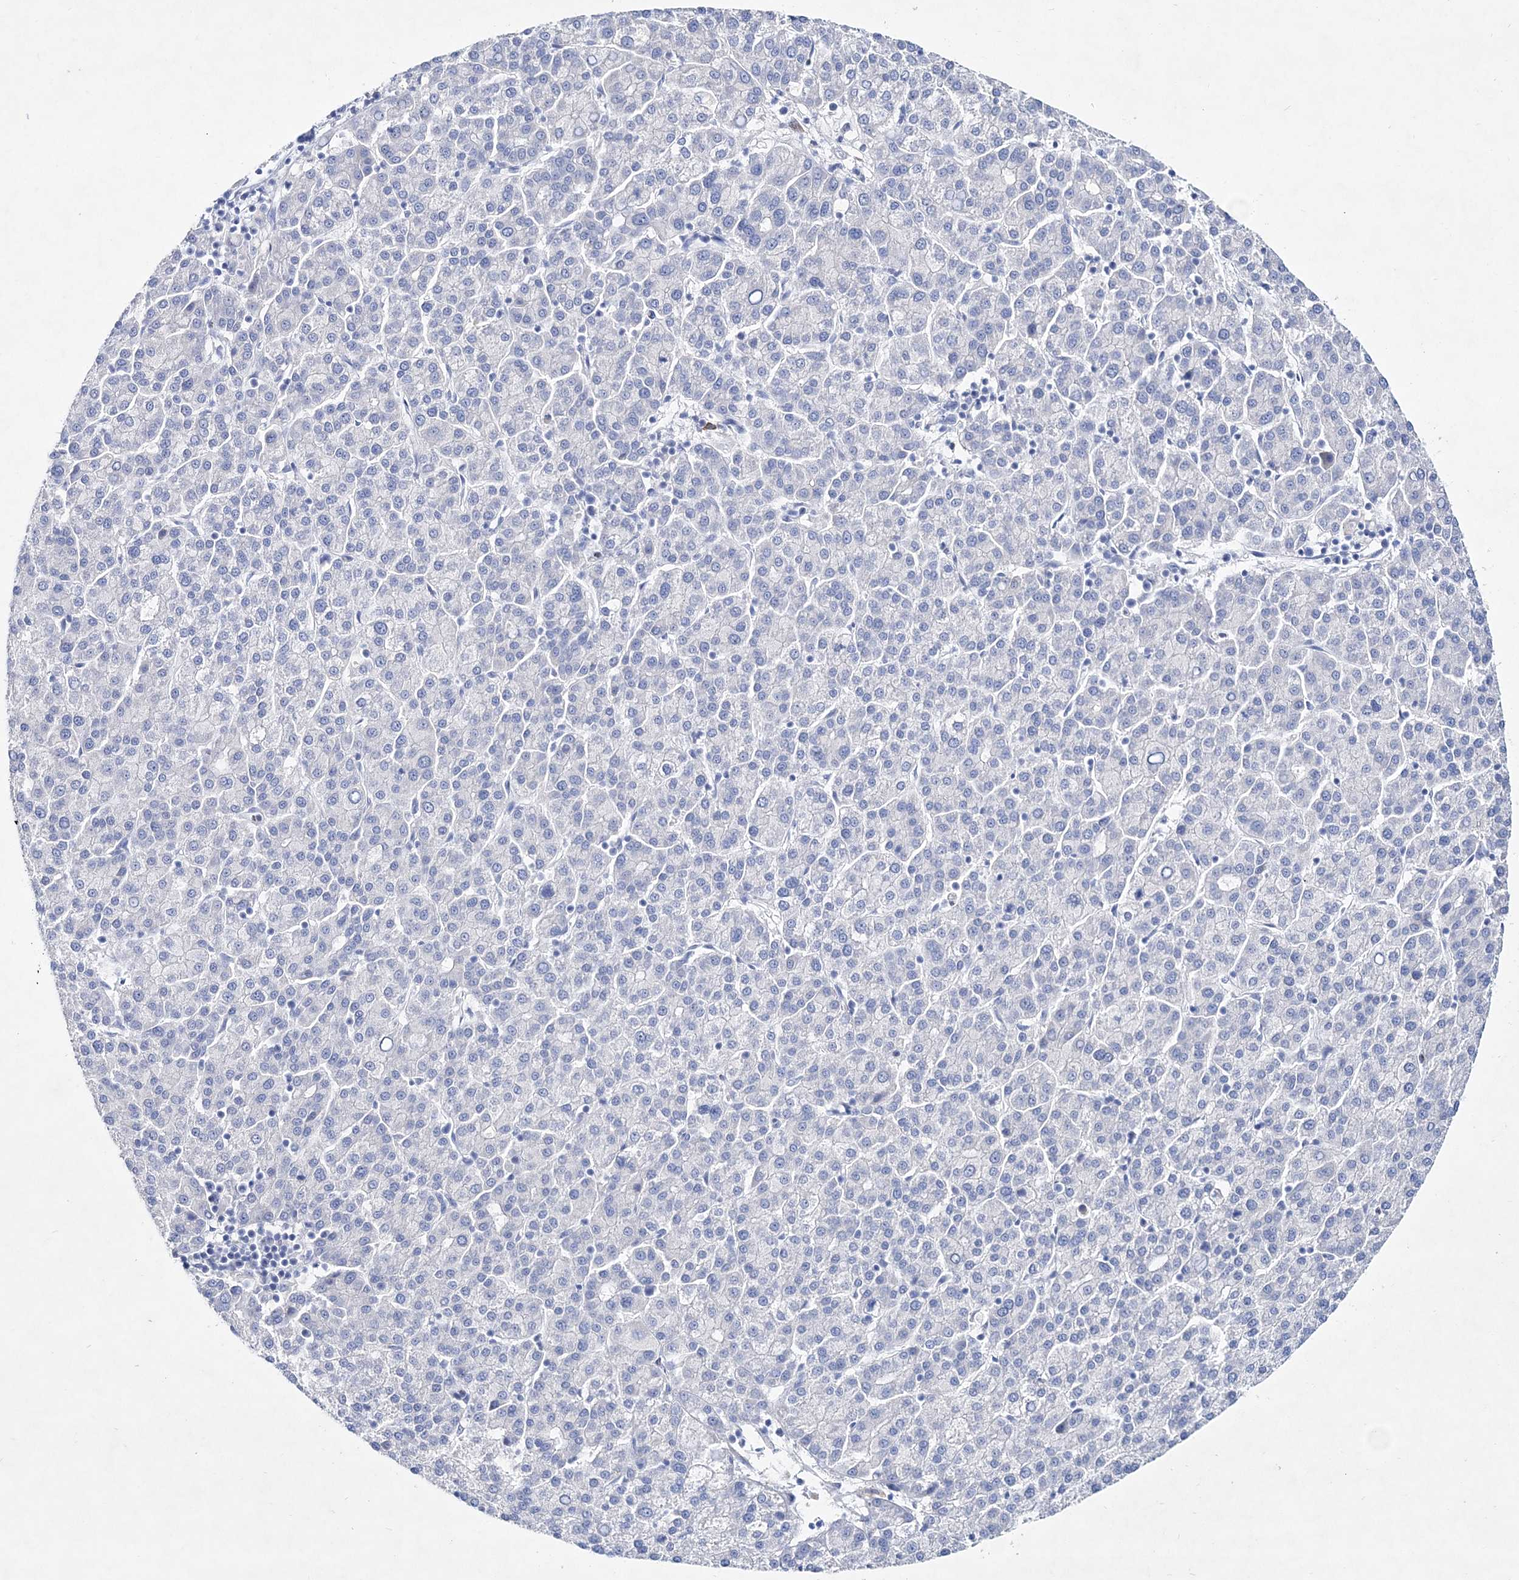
{"staining": {"intensity": "negative", "quantity": "none", "location": "none"}, "tissue": "liver cancer", "cell_type": "Tumor cells", "image_type": "cancer", "snomed": [{"axis": "morphology", "description": "Carcinoma, Hepatocellular, NOS"}, {"axis": "topography", "description": "Liver"}], "caption": "DAB (3,3'-diaminobenzidine) immunohistochemical staining of liver cancer displays no significant expression in tumor cells. The staining is performed using DAB brown chromogen with nuclei counter-stained in using hematoxylin.", "gene": "SPINK7", "patient": {"sex": "female", "age": 58}}